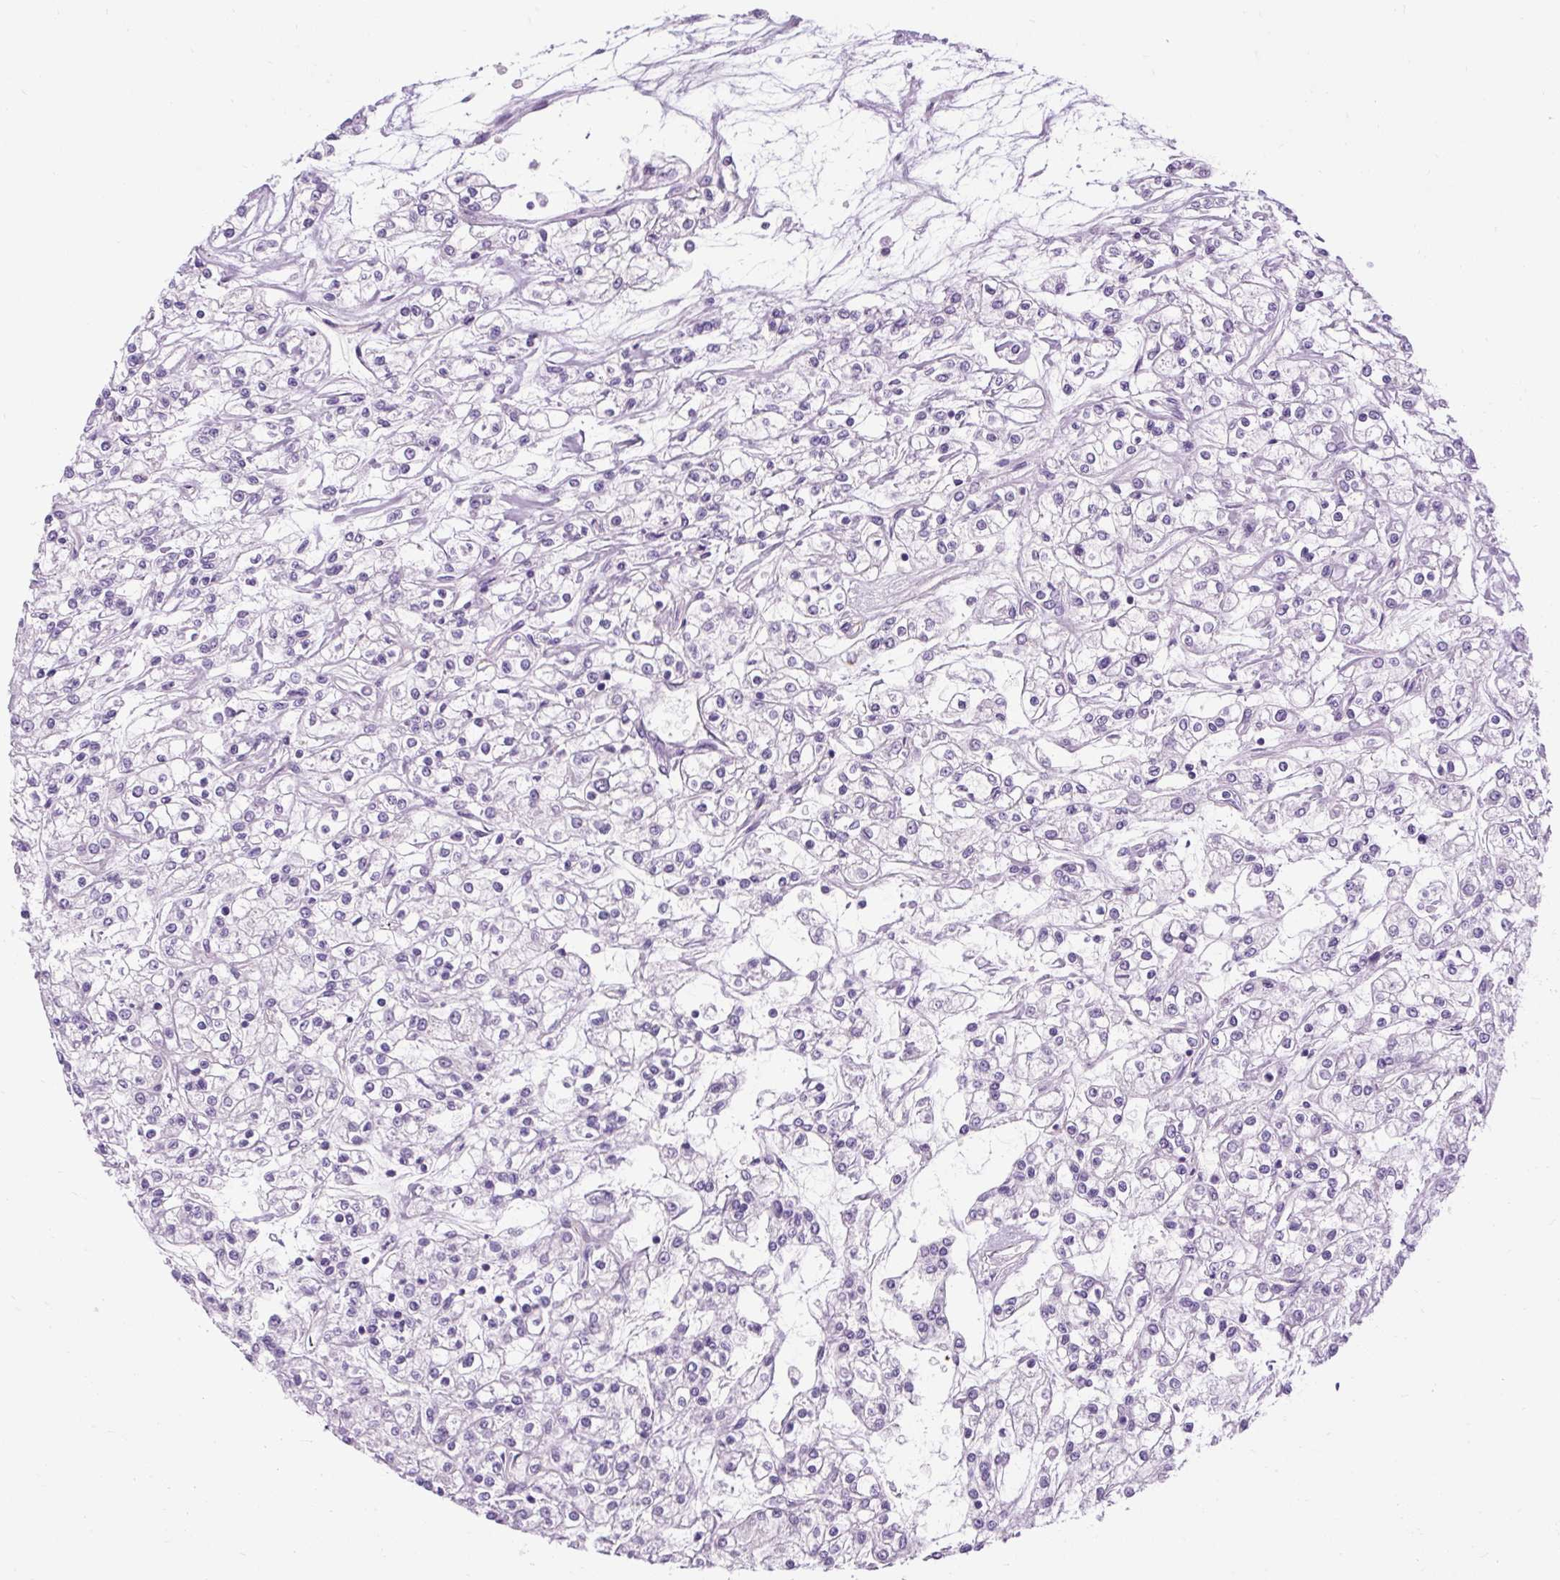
{"staining": {"intensity": "negative", "quantity": "none", "location": "none"}, "tissue": "renal cancer", "cell_type": "Tumor cells", "image_type": "cancer", "snomed": [{"axis": "morphology", "description": "Adenocarcinoma, NOS"}, {"axis": "topography", "description": "Kidney"}], "caption": "Renal cancer was stained to show a protein in brown. There is no significant staining in tumor cells.", "gene": "B3GNT4", "patient": {"sex": "female", "age": 59}}